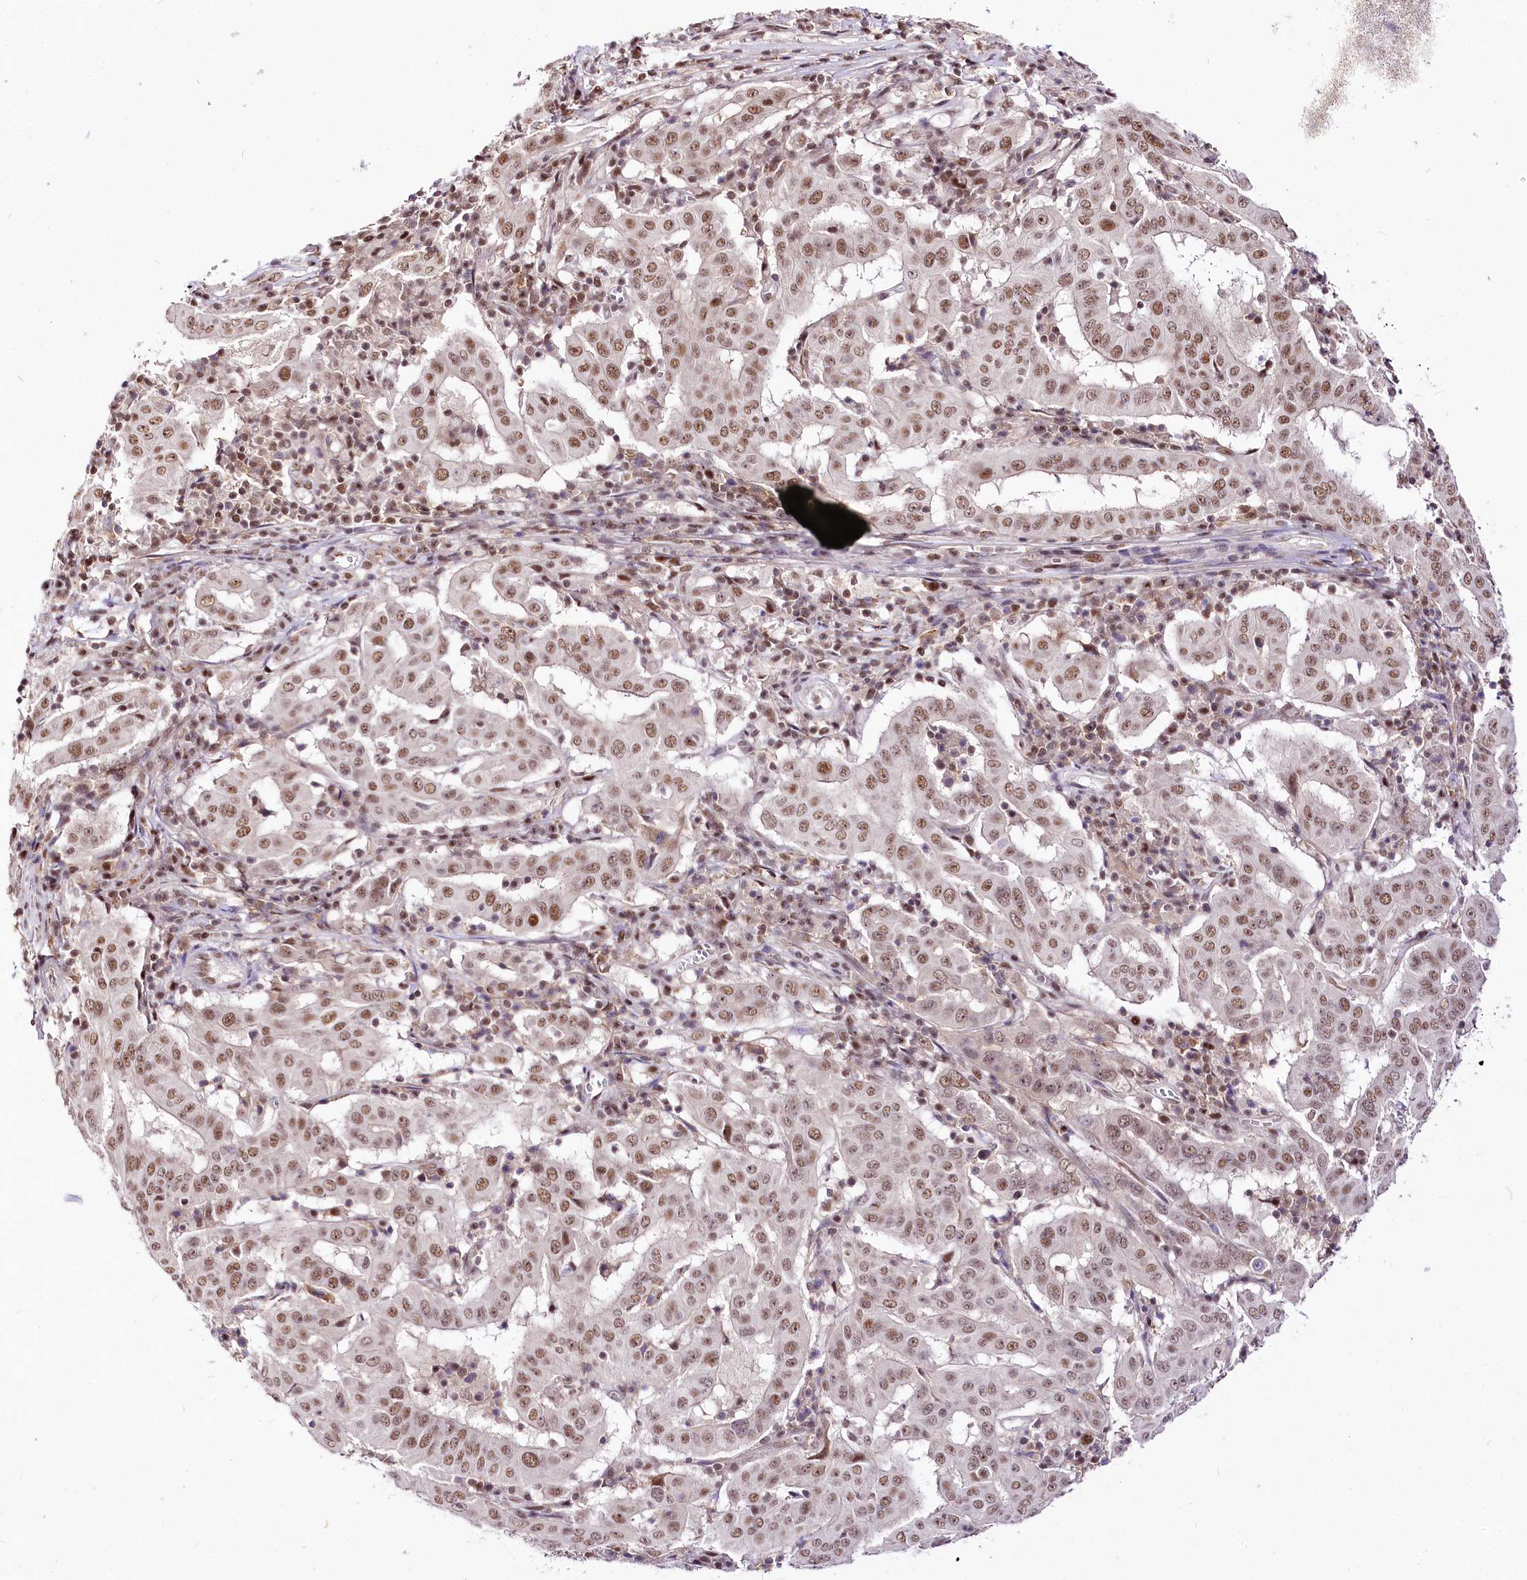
{"staining": {"intensity": "moderate", "quantity": ">75%", "location": "nuclear"}, "tissue": "pancreatic cancer", "cell_type": "Tumor cells", "image_type": "cancer", "snomed": [{"axis": "morphology", "description": "Adenocarcinoma, NOS"}, {"axis": "topography", "description": "Pancreas"}], "caption": "Immunohistochemical staining of human pancreatic cancer reveals medium levels of moderate nuclear protein staining in approximately >75% of tumor cells. (brown staining indicates protein expression, while blue staining denotes nuclei).", "gene": "POLA2", "patient": {"sex": "male", "age": 63}}